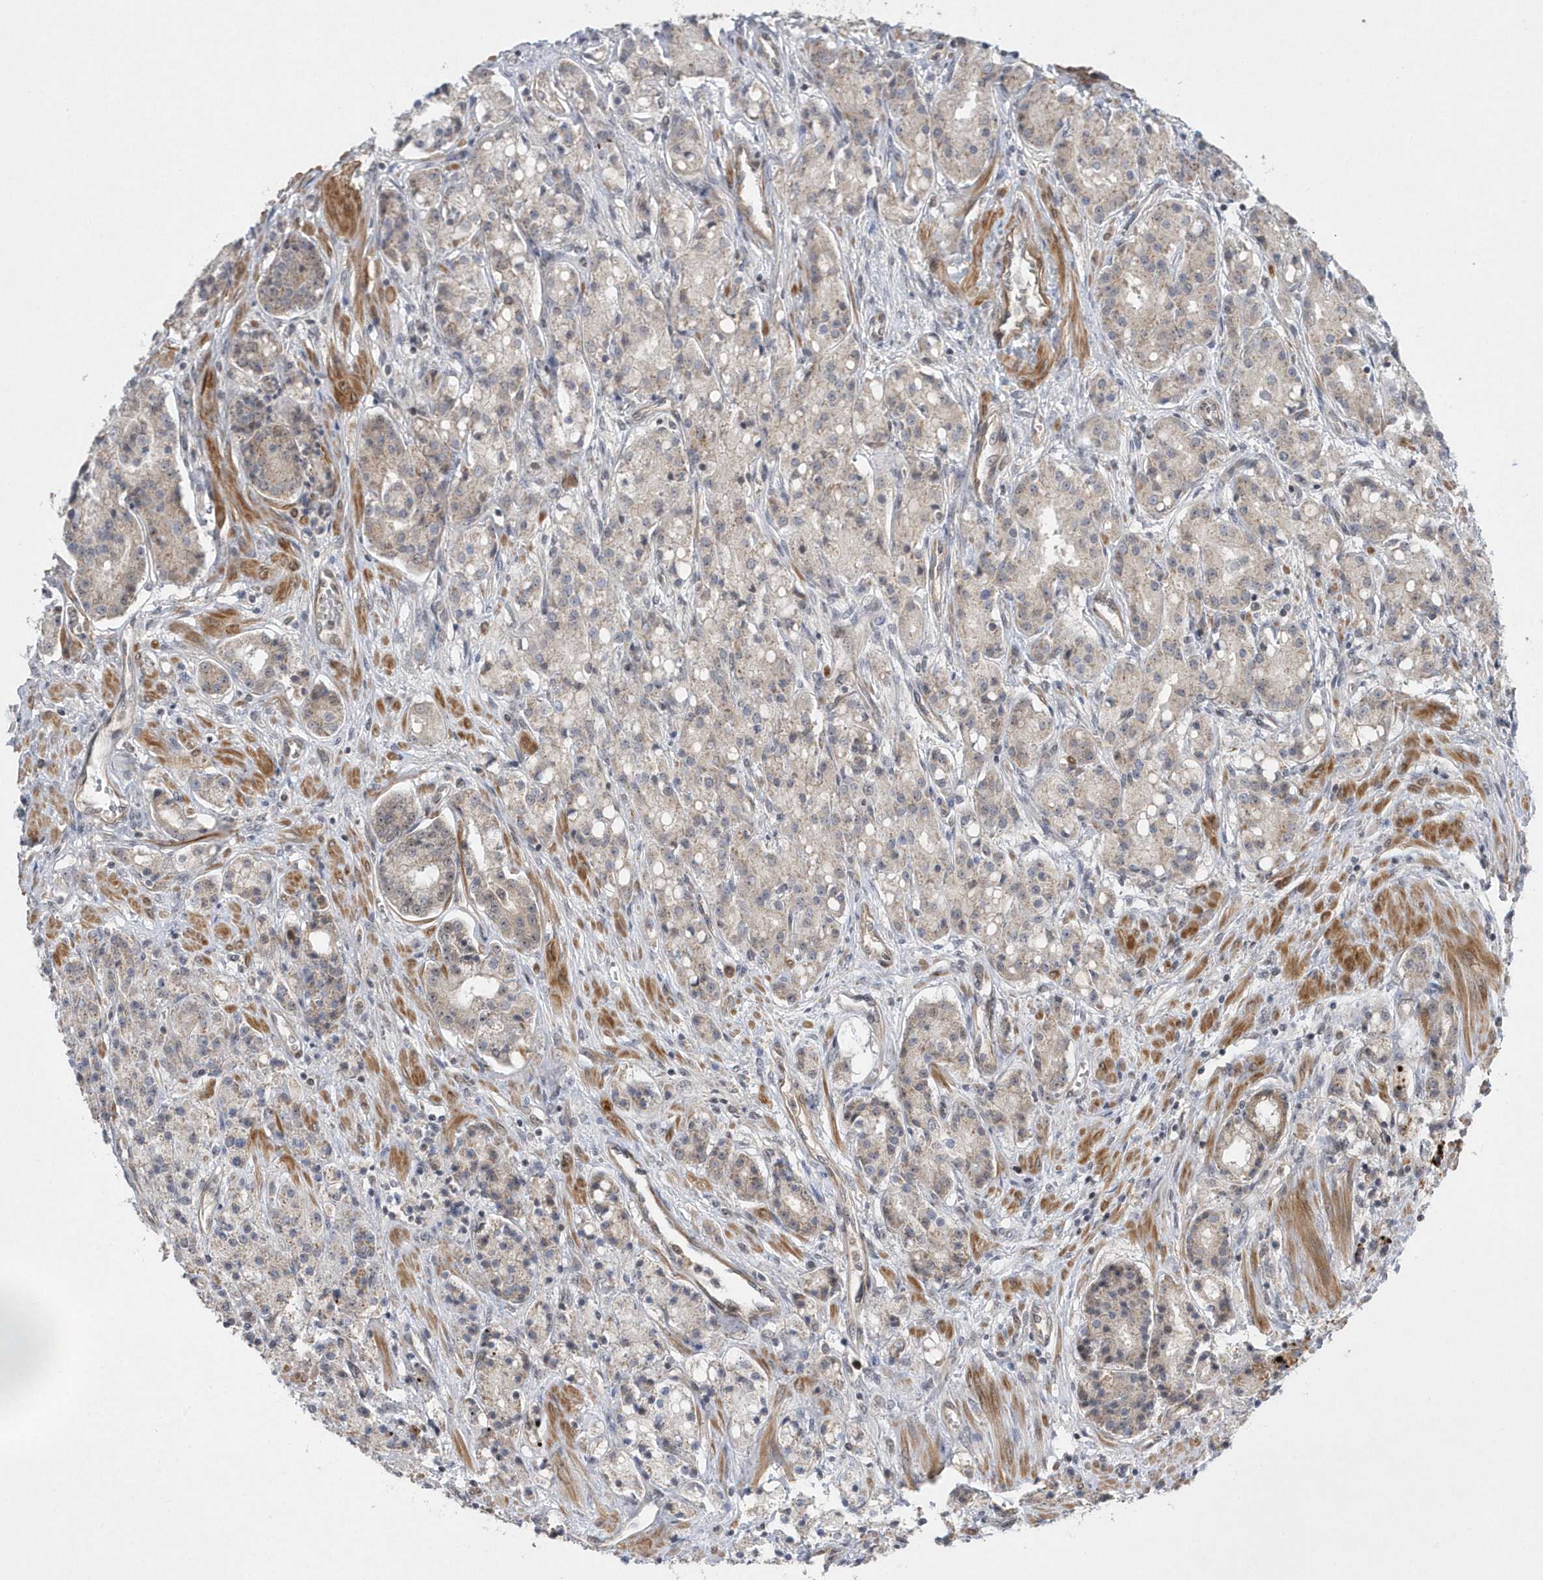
{"staining": {"intensity": "weak", "quantity": "<25%", "location": "cytoplasmic/membranous"}, "tissue": "prostate cancer", "cell_type": "Tumor cells", "image_type": "cancer", "snomed": [{"axis": "morphology", "description": "Adenocarcinoma, High grade"}, {"axis": "topography", "description": "Prostate"}], "caption": "This image is of prostate adenocarcinoma (high-grade) stained with IHC to label a protein in brown with the nuclei are counter-stained blue. There is no staining in tumor cells.", "gene": "MXI1", "patient": {"sex": "male", "age": 60}}